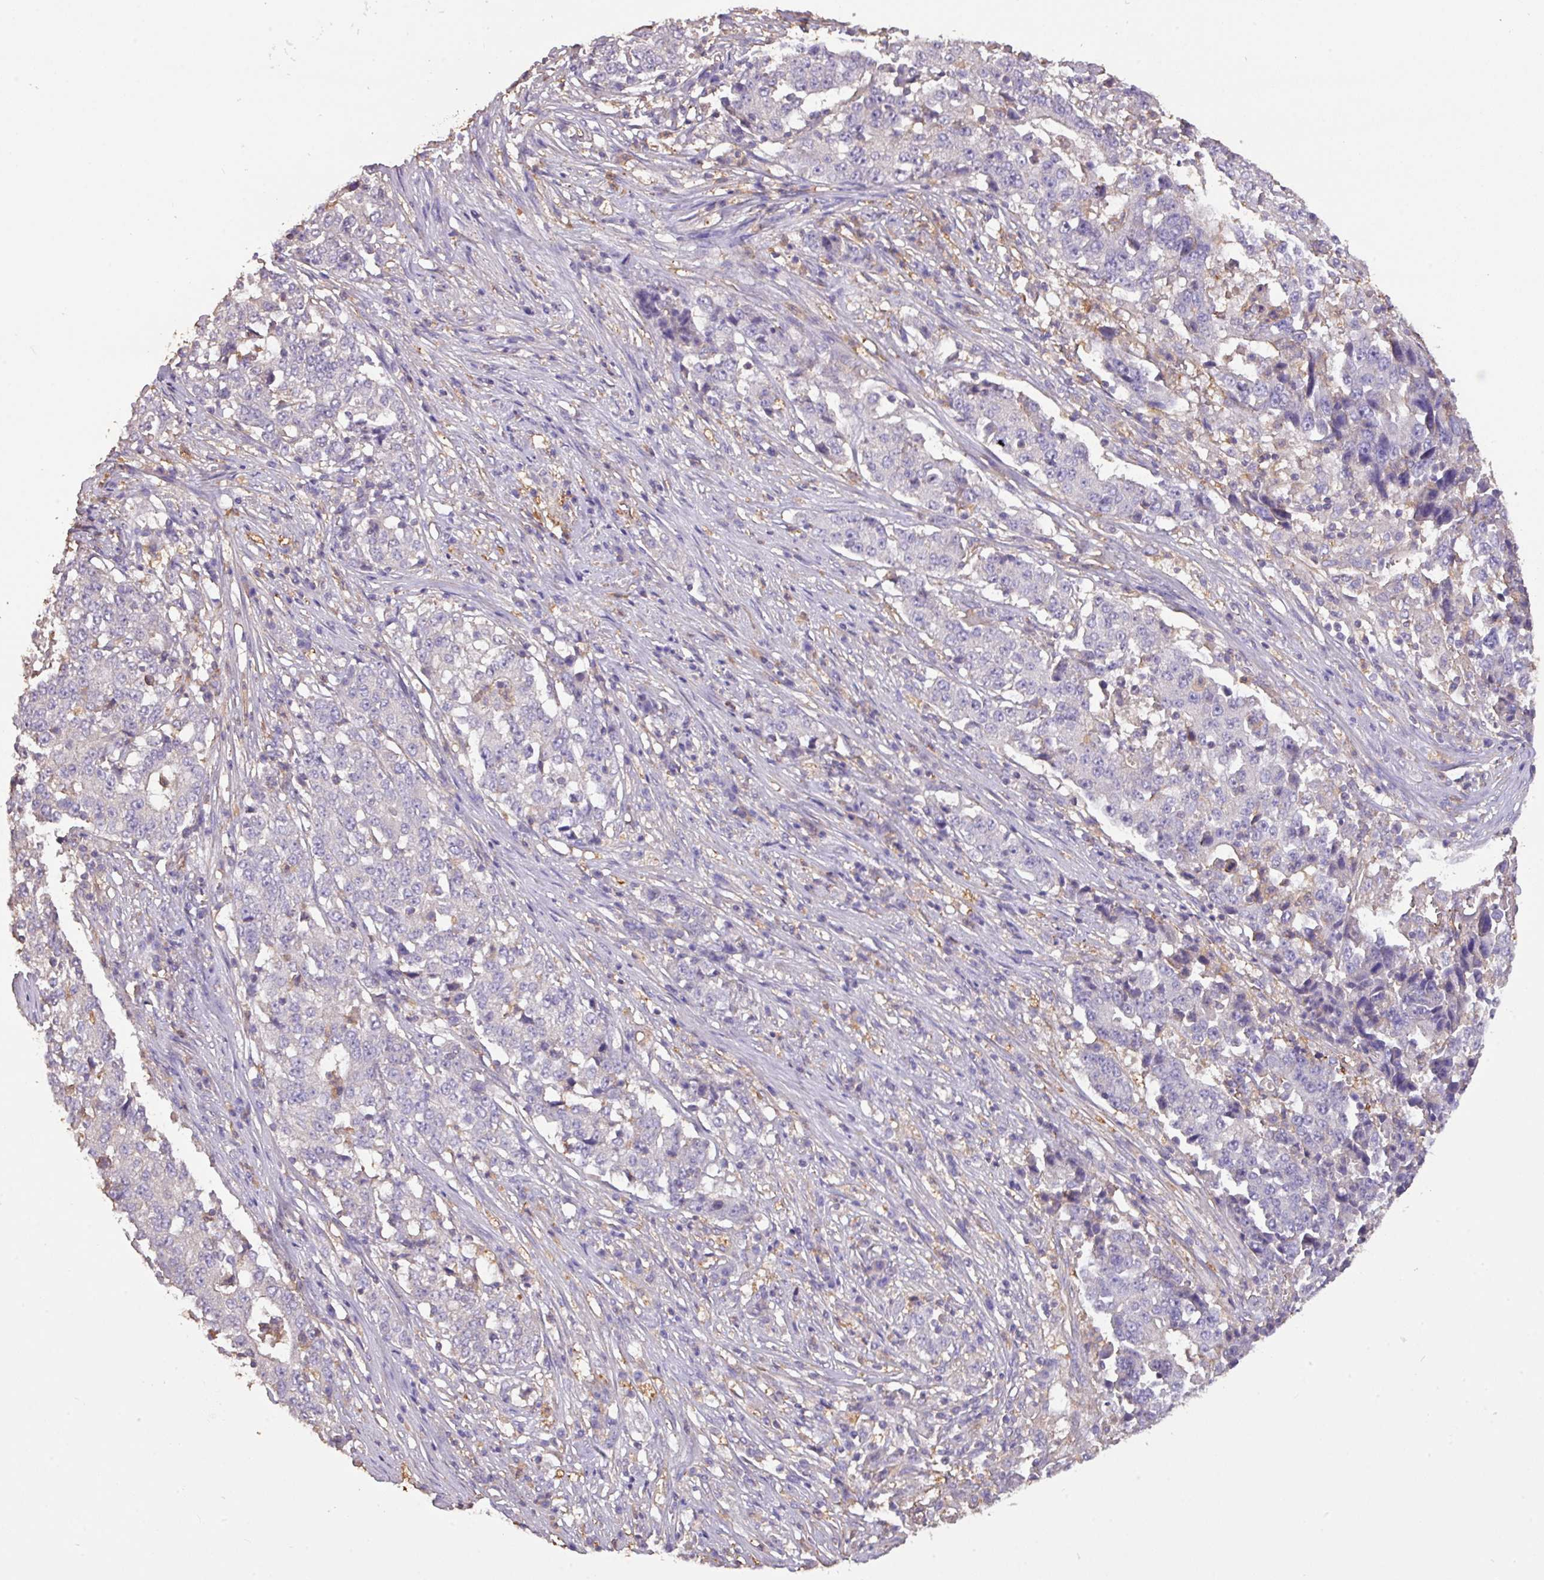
{"staining": {"intensity": "negative", "quantity": "none", "location": "none"}, "tissue": "stomach cancer", "cell_type": "Tumor cells", "image_type": "cancer", "snomed": [{"axis": "morphology", "description": "Adenocarcinoma, NOS"}, {"axis": "topography", "description": "Stomach"}], "caption": "This is a photomicrograph of IHC staining of stomach adenocarcinoma, which shows no positivity in tumor cells.", "gene": "CALML4", "patient": {"sex": "male", "age": 59}}